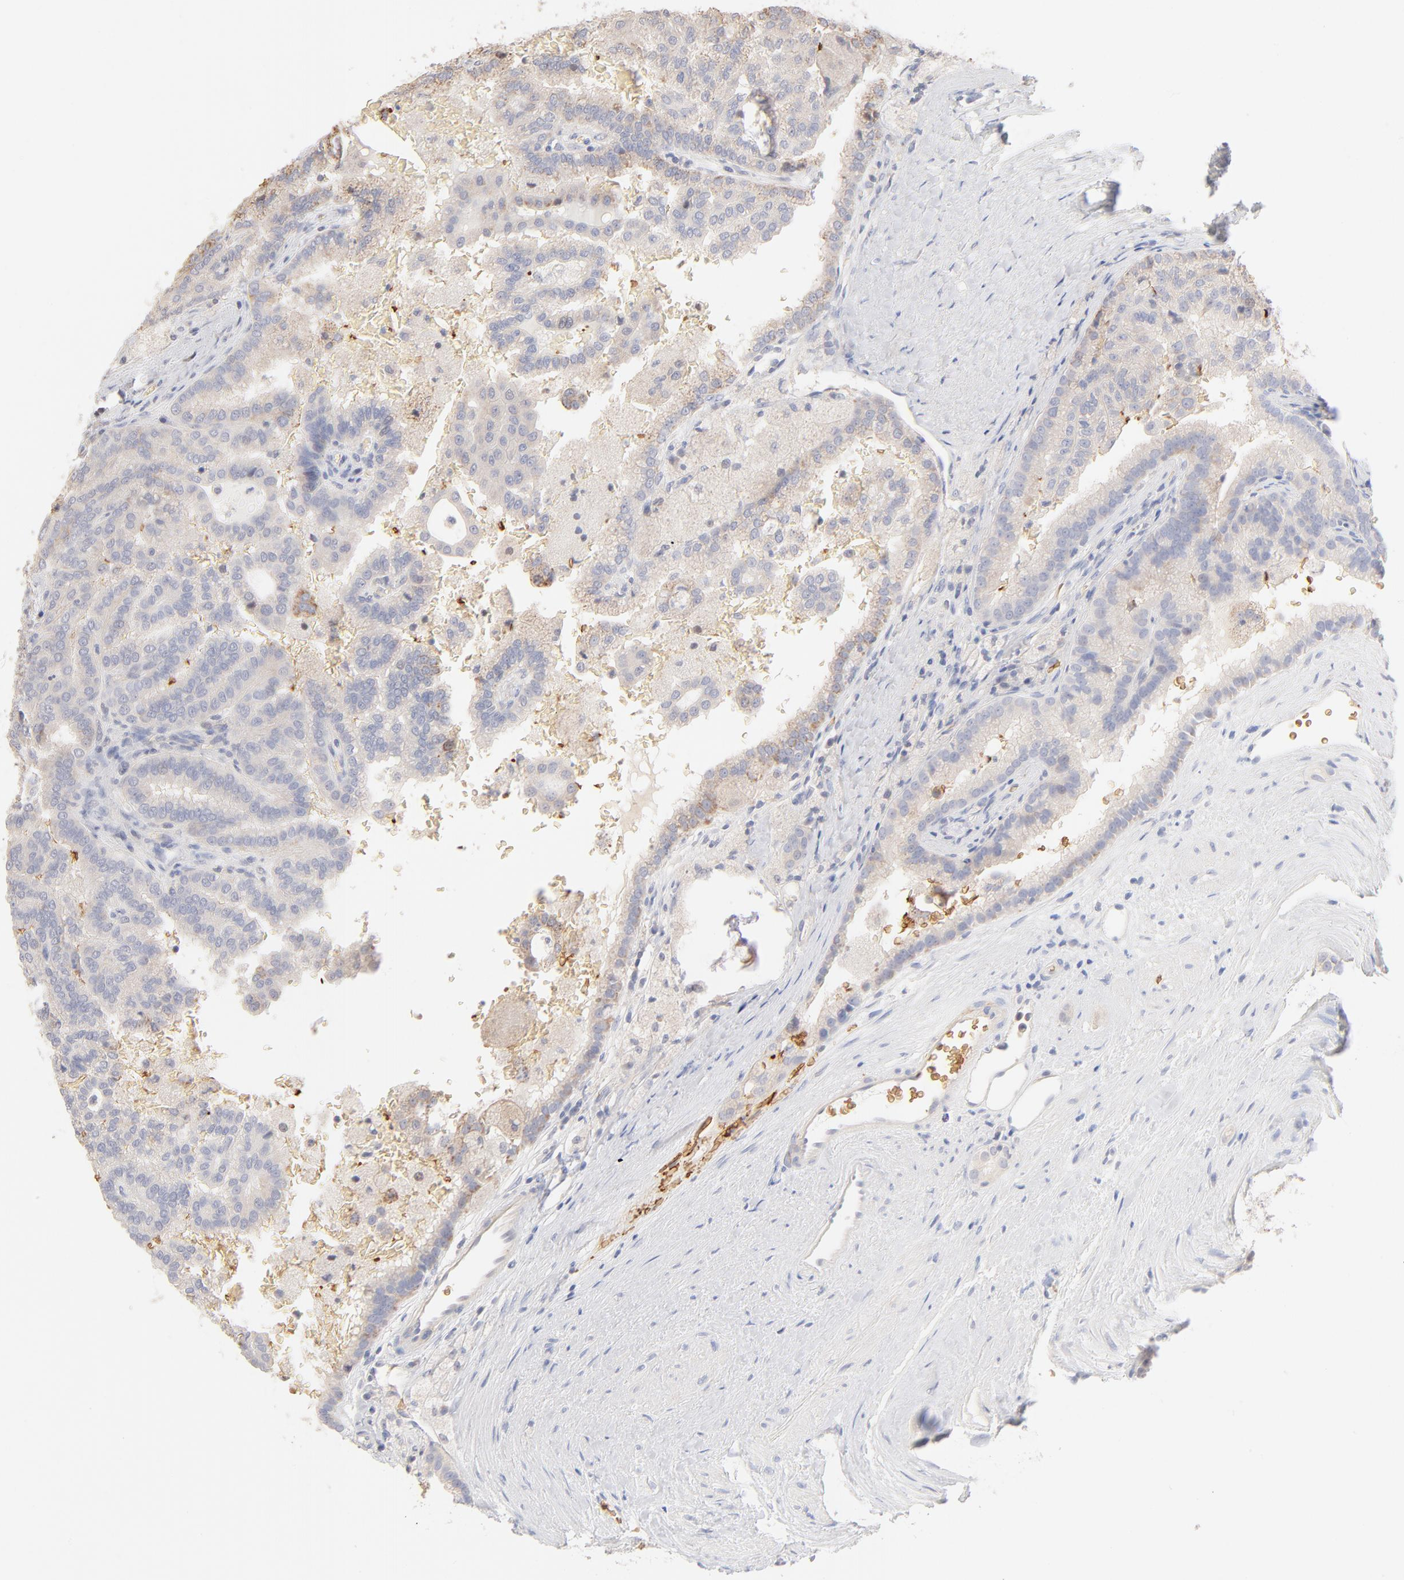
{"staining": {"intensity": "negative", "quantity": "none", "location": "none"}, "tissue": "renal cancer", "cell_type": "Tumor cells", "image_type": "cancer", "snomed": [{"axis": "morphology", "description": "Adenocarcinoma, NOS"}, {"axis": "topography", "description": "Kidney"}], "caption": "Renal adenocarcinoma was stained to show a protein in brown. There is no significant staining in tumor cells.", "gene": "SPTB", "patient": {"sex": "male", "age": 61}}